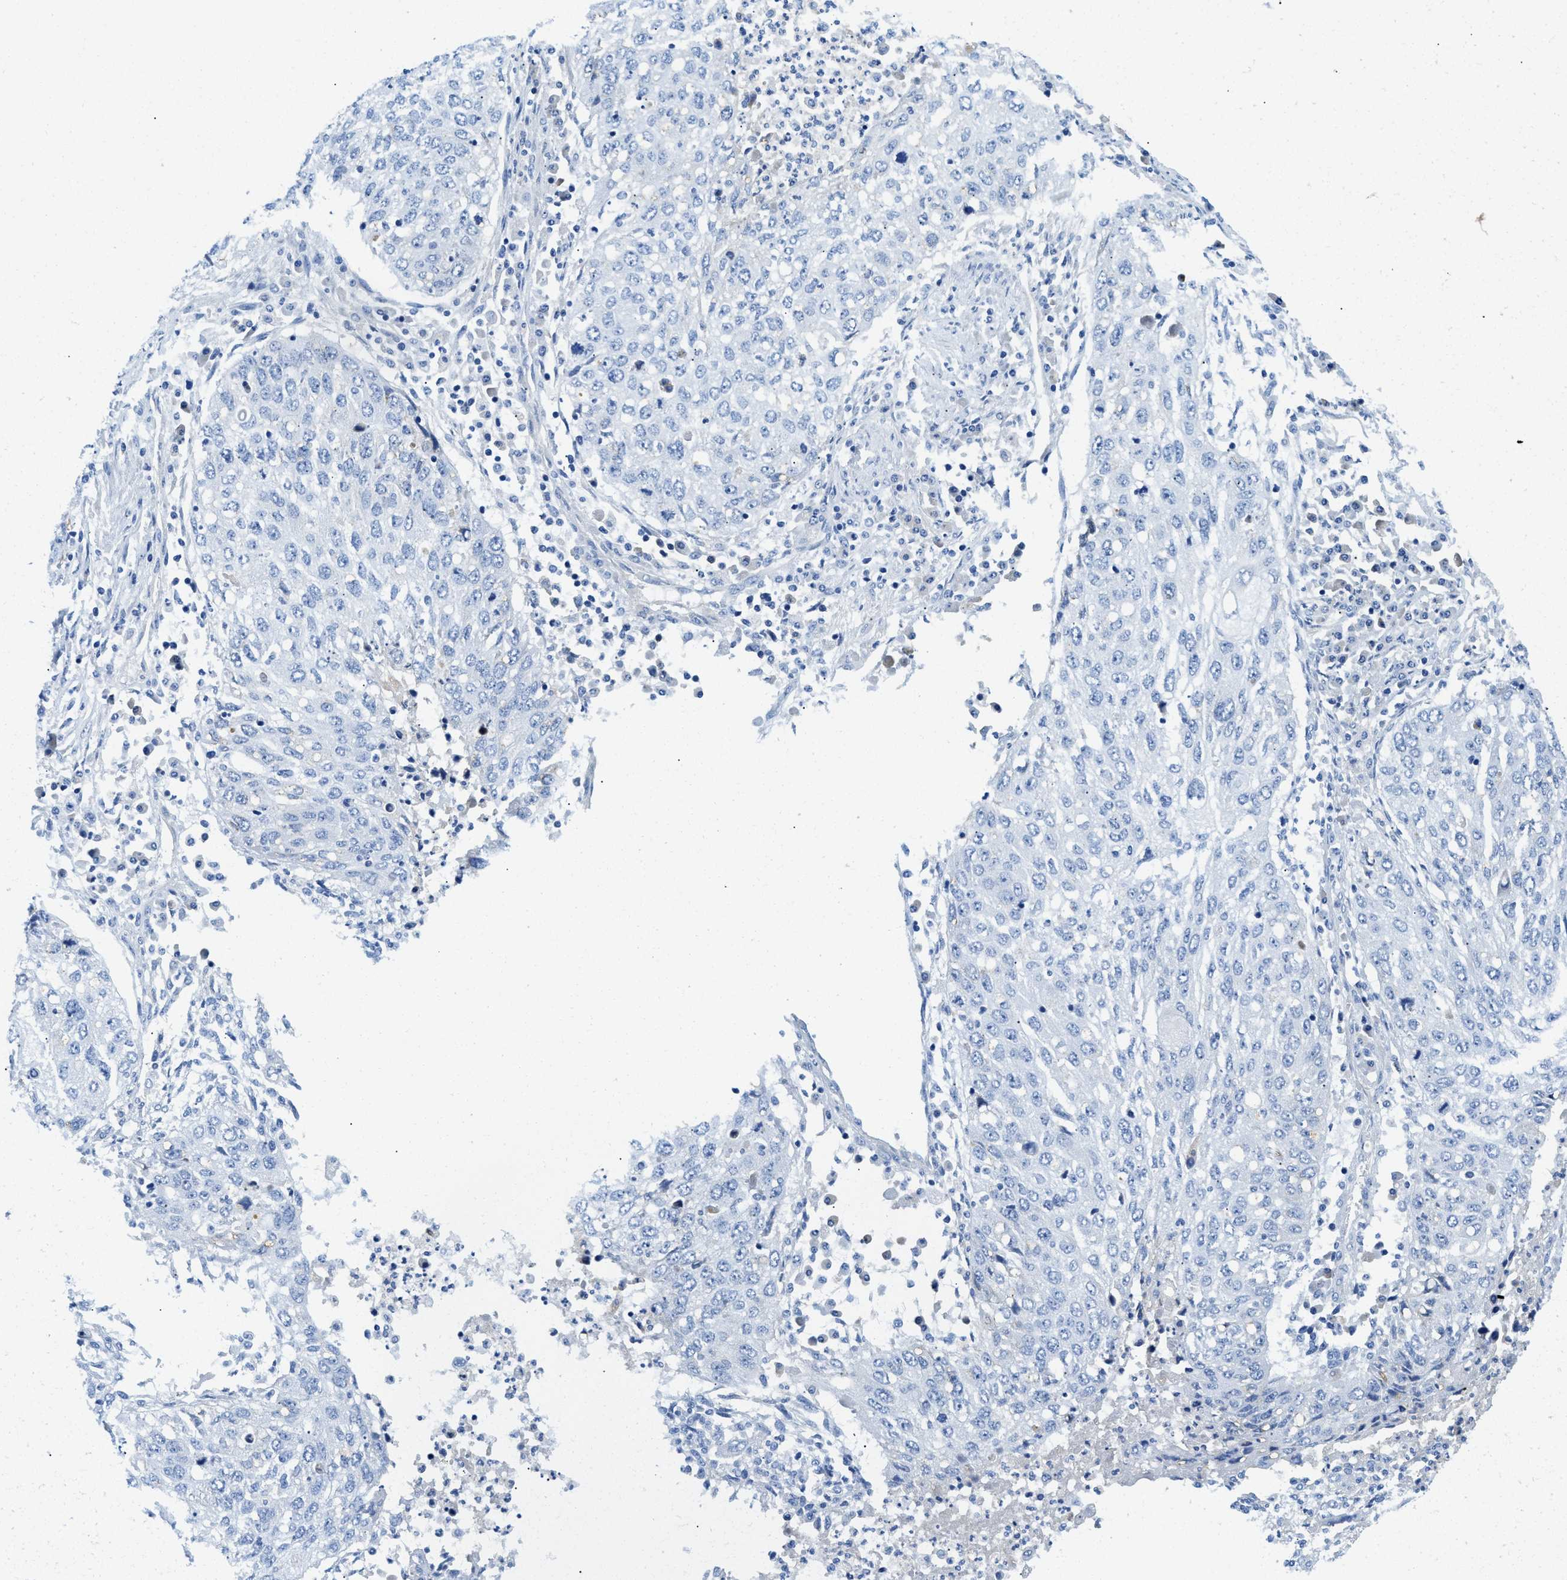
{"staining": {"intensity": "negative", "quantity": "none", "location": "none"}, "tissue": "lung cancer", "cell_type": "Tumor cells", "image_type": "cancer", "snomed": [{"axis": "morphology", "description": "Squamous cell carcinoma, NOS"}, {"axis": "topography", "description": "Lung"}], "caption": "Immunohistochemistry micrograph of squamous cell carcinoma (lung) stained for a protein (brown), which reveals no positivity in tumor cells.", "gene": "TSPAN3", "patient": {"sex": "female", "age": 63}}